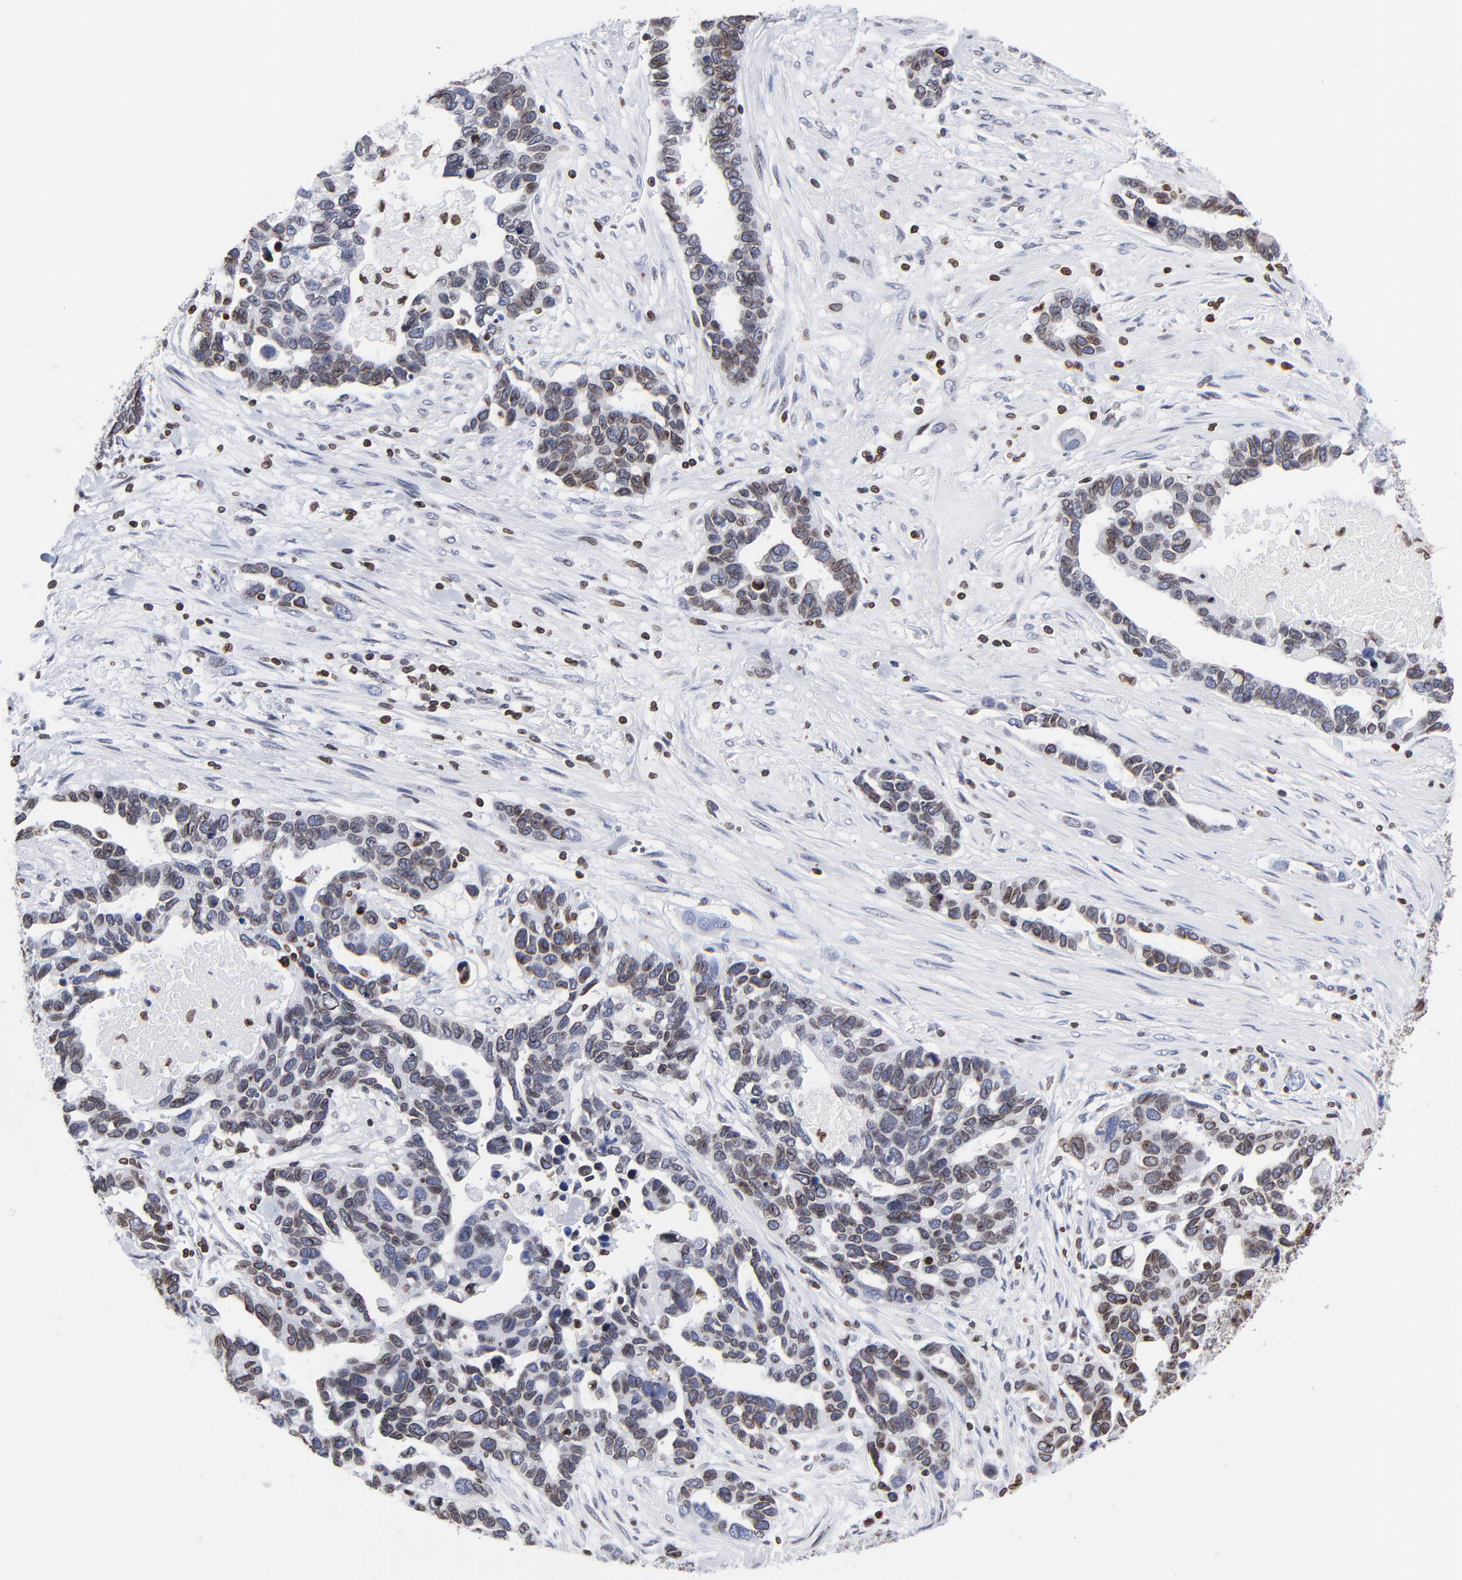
{"staining": {"intensity": "moderate", "quantity": "25%-75%", "location": "cytoplasmic/membranous,nuclear"}, "tissue": "ovarian cancer", "cell_type": "Tumor cells", "image_type": "cancer", "snomed": [{"axis": "morphology", "description": "Cystadenocarcinoma, serous, NOS"}, {"axis": "topography", "description": "Ovary"}], "caption": "High-power microscopy captured an IHC photomicrograph of ovarian serous cystadenocarcinoma, revealing moderate cytoplasmic/membranous and nuclear positivity in approximately 25%-75% of tumor cells. (DAB IHC with brightfield microscopy, high magnification).", "gene": "THAP7", "patient": {"sex": "female", "age": 54}}